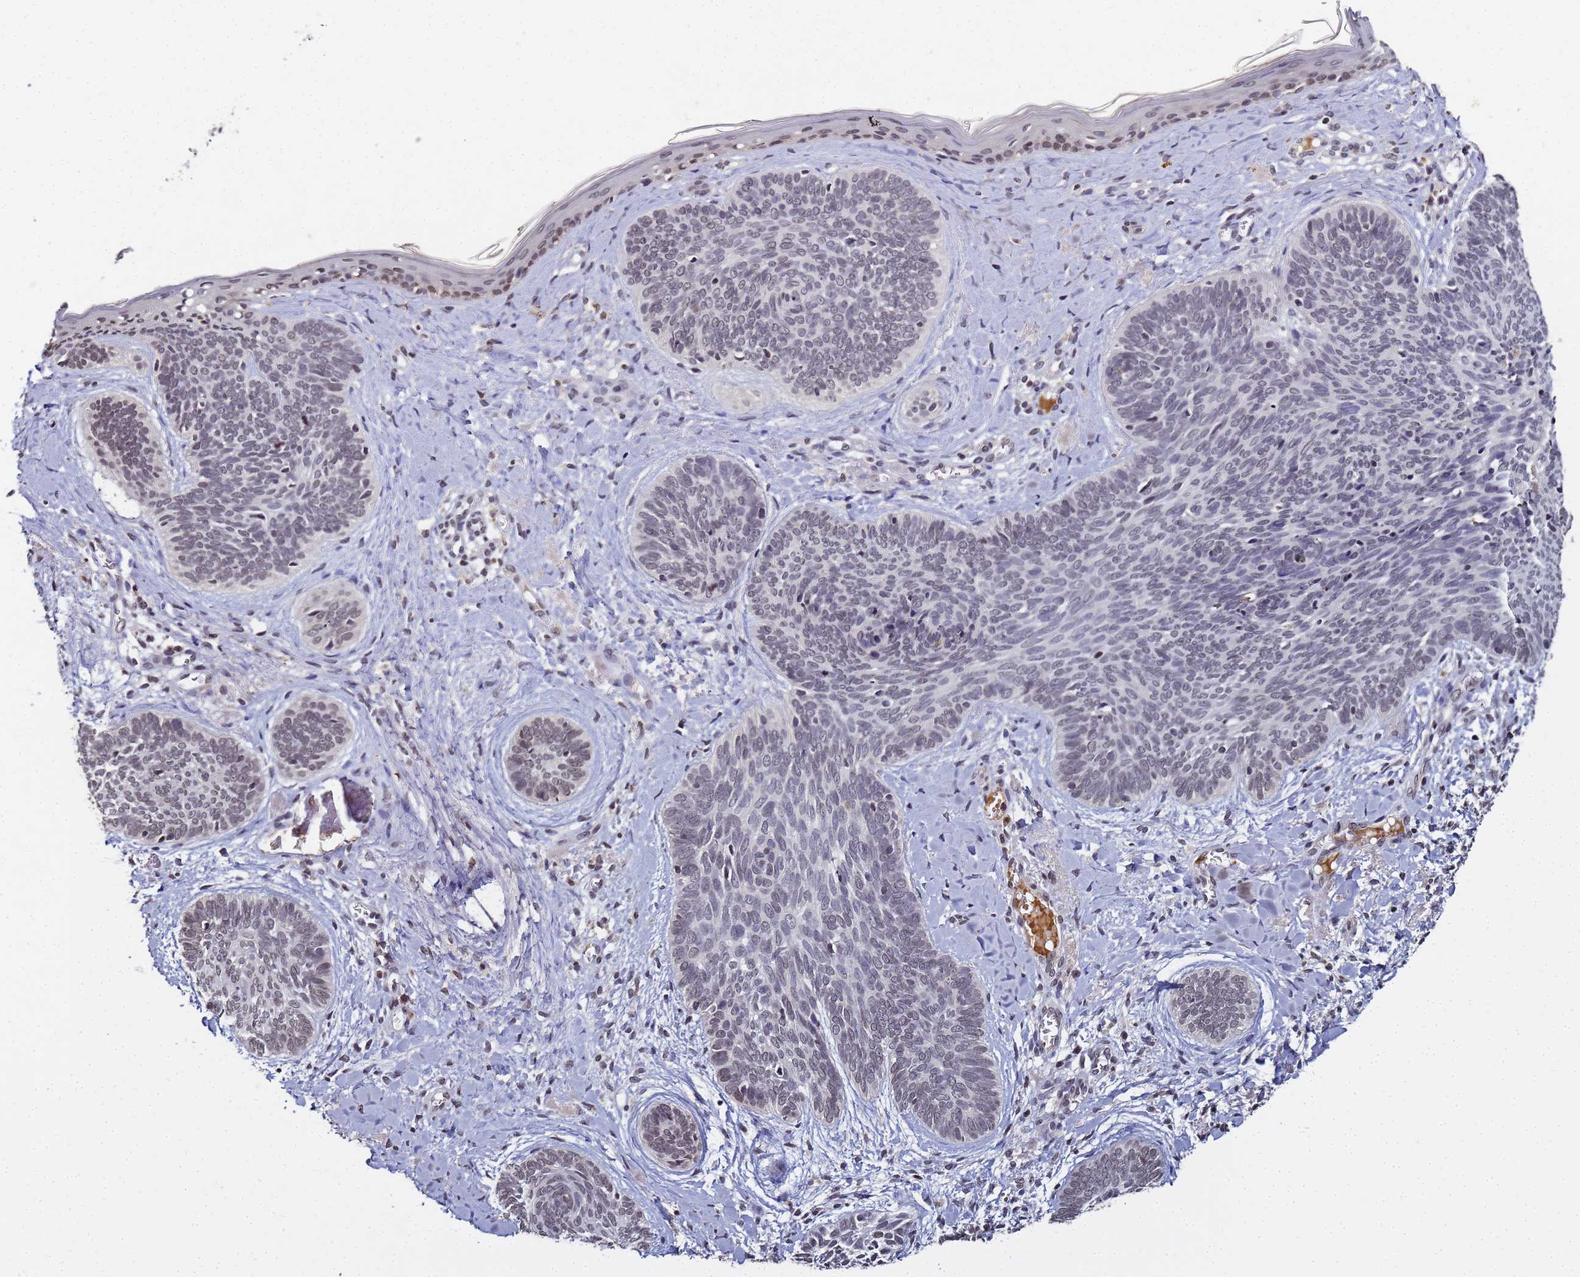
{"staining": {"intensity": "negative", "quantity": "none", "location": "none"}, "tissue": "skin cancer", "cell_type": "Tumor cells", "image_type": "cancer", "snomed": [{"axis": "morphology", "description": "Basal cell carcinoma"}, {"axis": "topography", "description": "Skin"}], "caption": "Human skin cancer stained for a protein using immunohistochemistry (IHC) displays no staining in tumor cells.", "gene": "FZD4", "patient": {"sex": "female", "age": 81}}